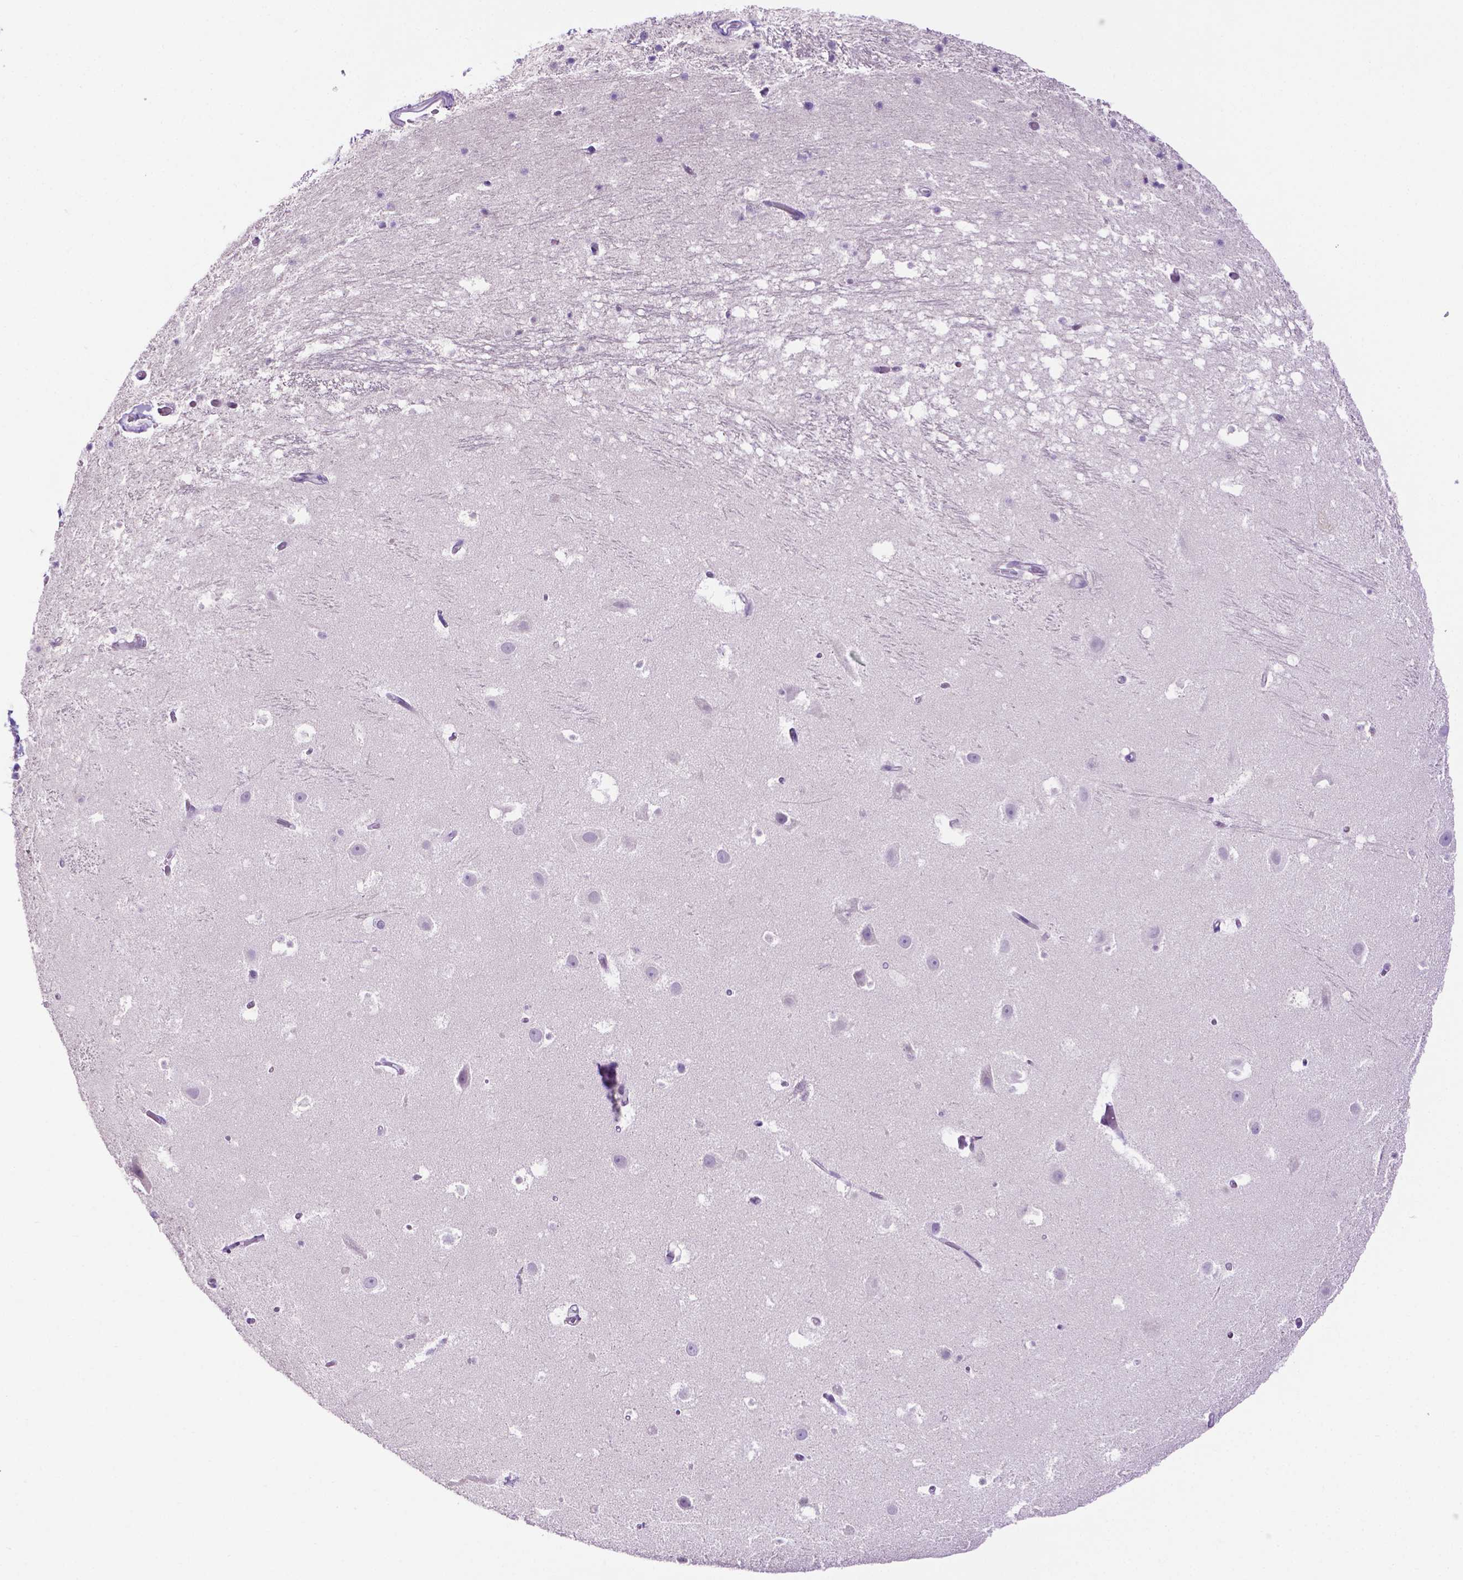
{"staining": {"intensity": "negative", "quantity": "none", "location": "none"}, "tissue": "hippocampus", "cell_type": "Glial cells", "image_type": "normal", "snomed": [{"axis": "morphology", "description": "Normal tissue, NOS"}, {"axis": "topography", "description": "Hippocampus"}], "caption": "Histopathology image shows no significant protein expression in glial cells of normal hippocampus.", "gene": "MMP27", "patient": {"sex": "male", "age": 26}}